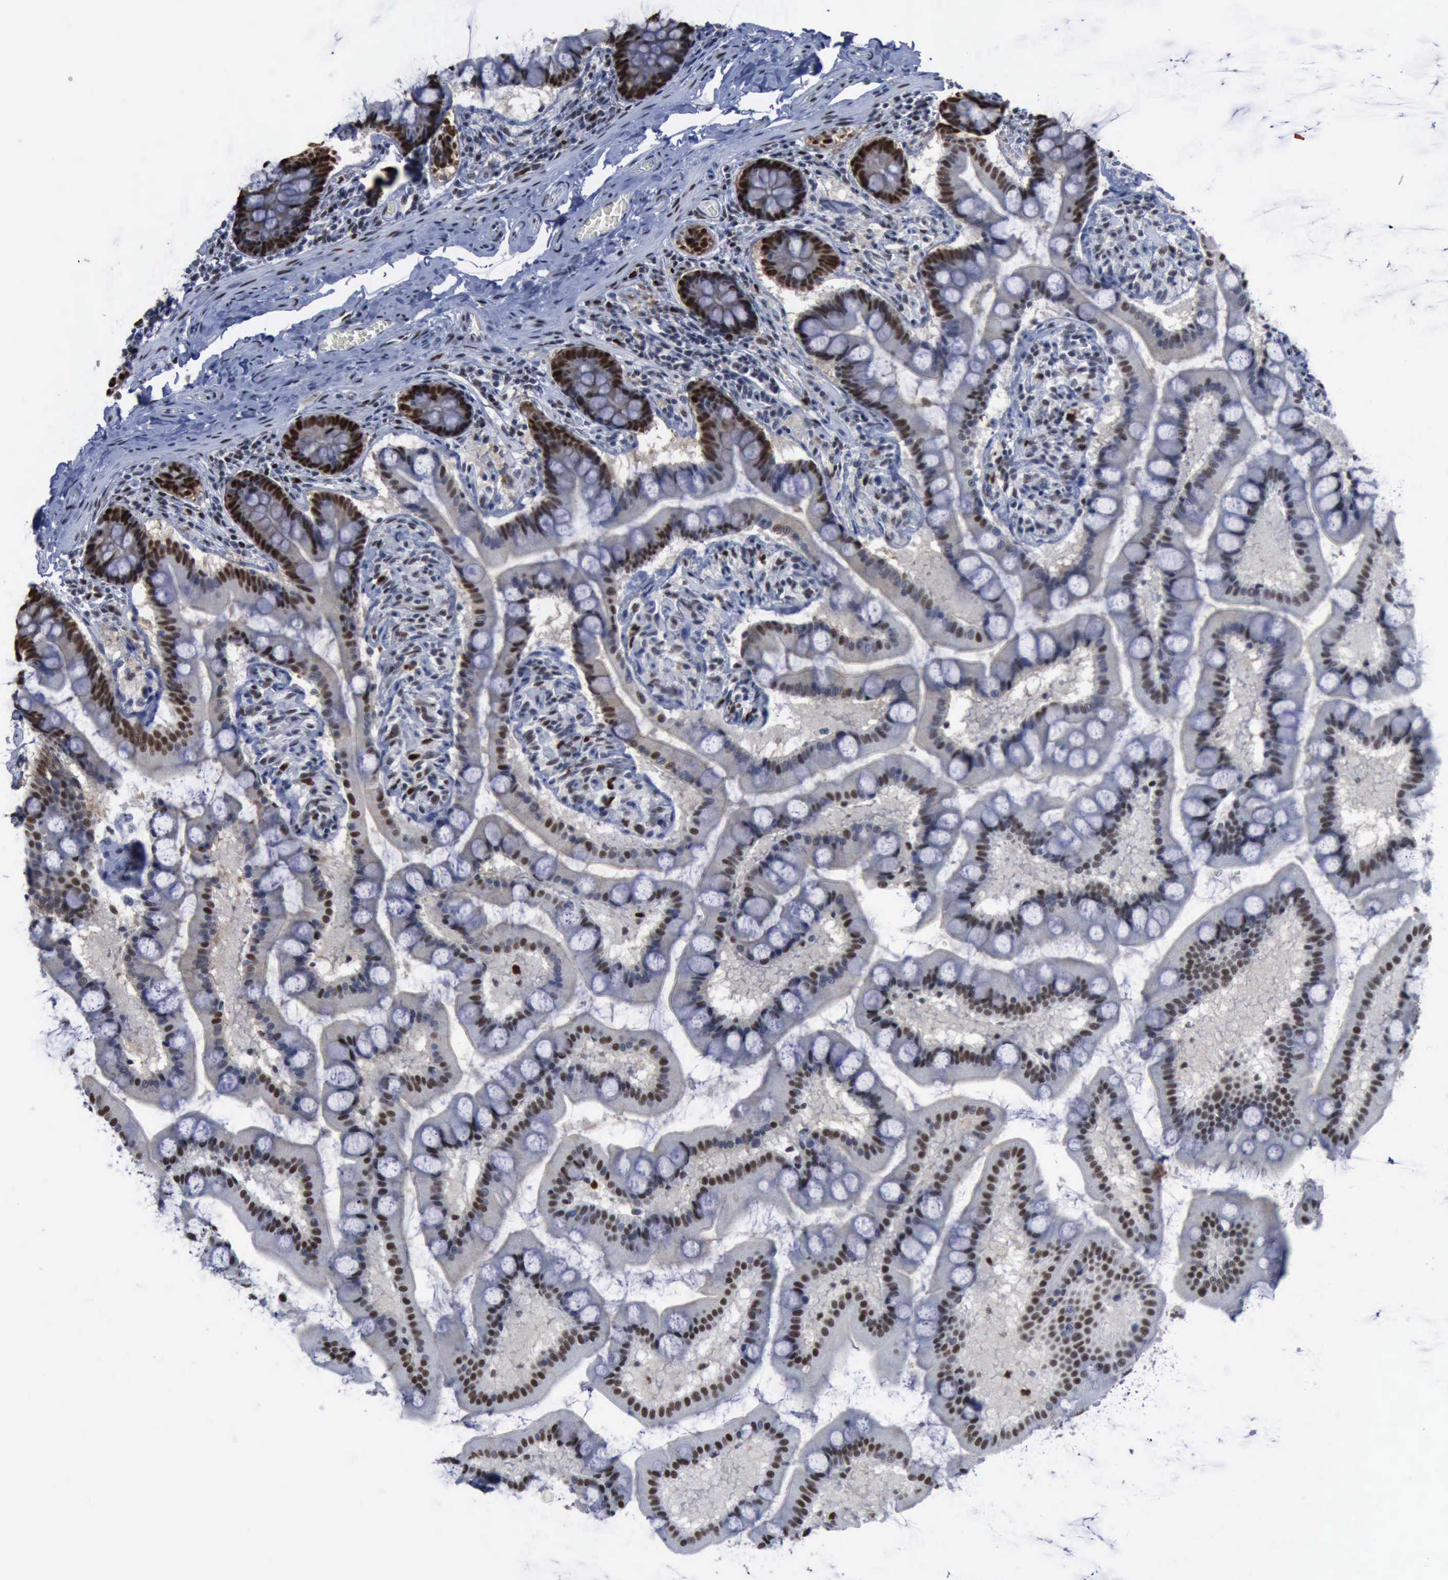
{"staining": {"intensity": "moderate", "quantity": "25%-75%", "location": "nuclear"}, "tissue": "small intestine", "cell_type": "Glandular cells", "image_type": "normal", "snomed": [{"axis": "morphology", "description": "Normal tissue, NOS"}, {"axis": "topography", "description": "Small intestine"}], "caption": "This photomicrograph demonstrates benign small intestine stained with immunohistochemistry to label a protein in brown. The nuclear of glandular cells show moderate positivity for the protein. Nuclei are counter-stained blue.", "gene": "PCNA", "patient": {"sex": "male", "age": 41}}